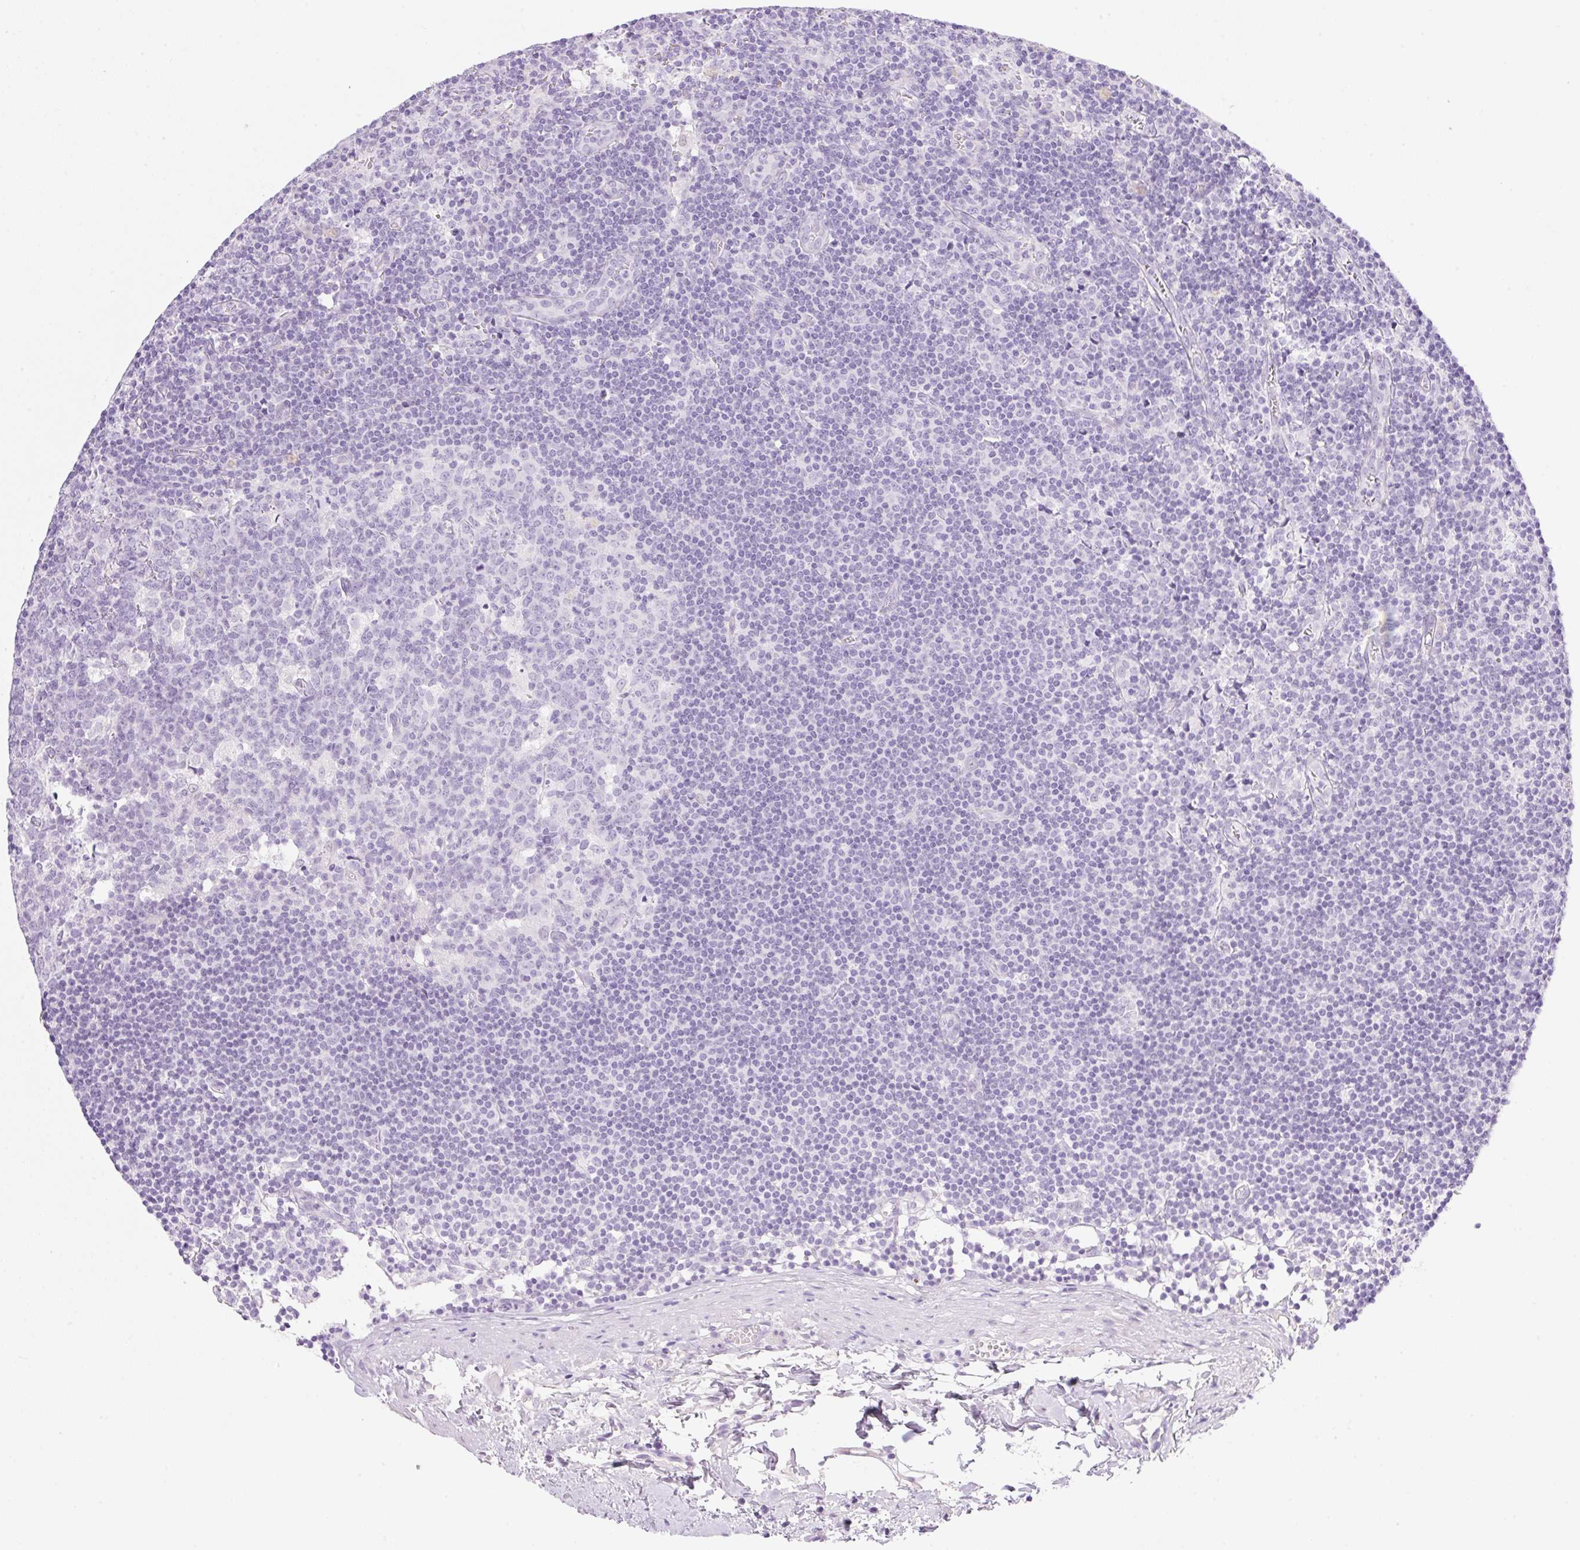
{"staining": {"intensity": "negative", "quantity": "none", "location": "none"}, "tissue": "lymph node", "cell_type": "Germinal center cells", "image_type": "normal", "snomed": [{"axis": "morphology", "description": "Normal tissue, NOS"}, {"axis": "topography", "description": "Lymph node"}], "caption": "IHC photomicrograph of benign lymph node stained for a protein (brown), which demonstrates no staining in germinal center cells.", "gene": "PALM3", "patient": {"sex": "female", "age": 45}}